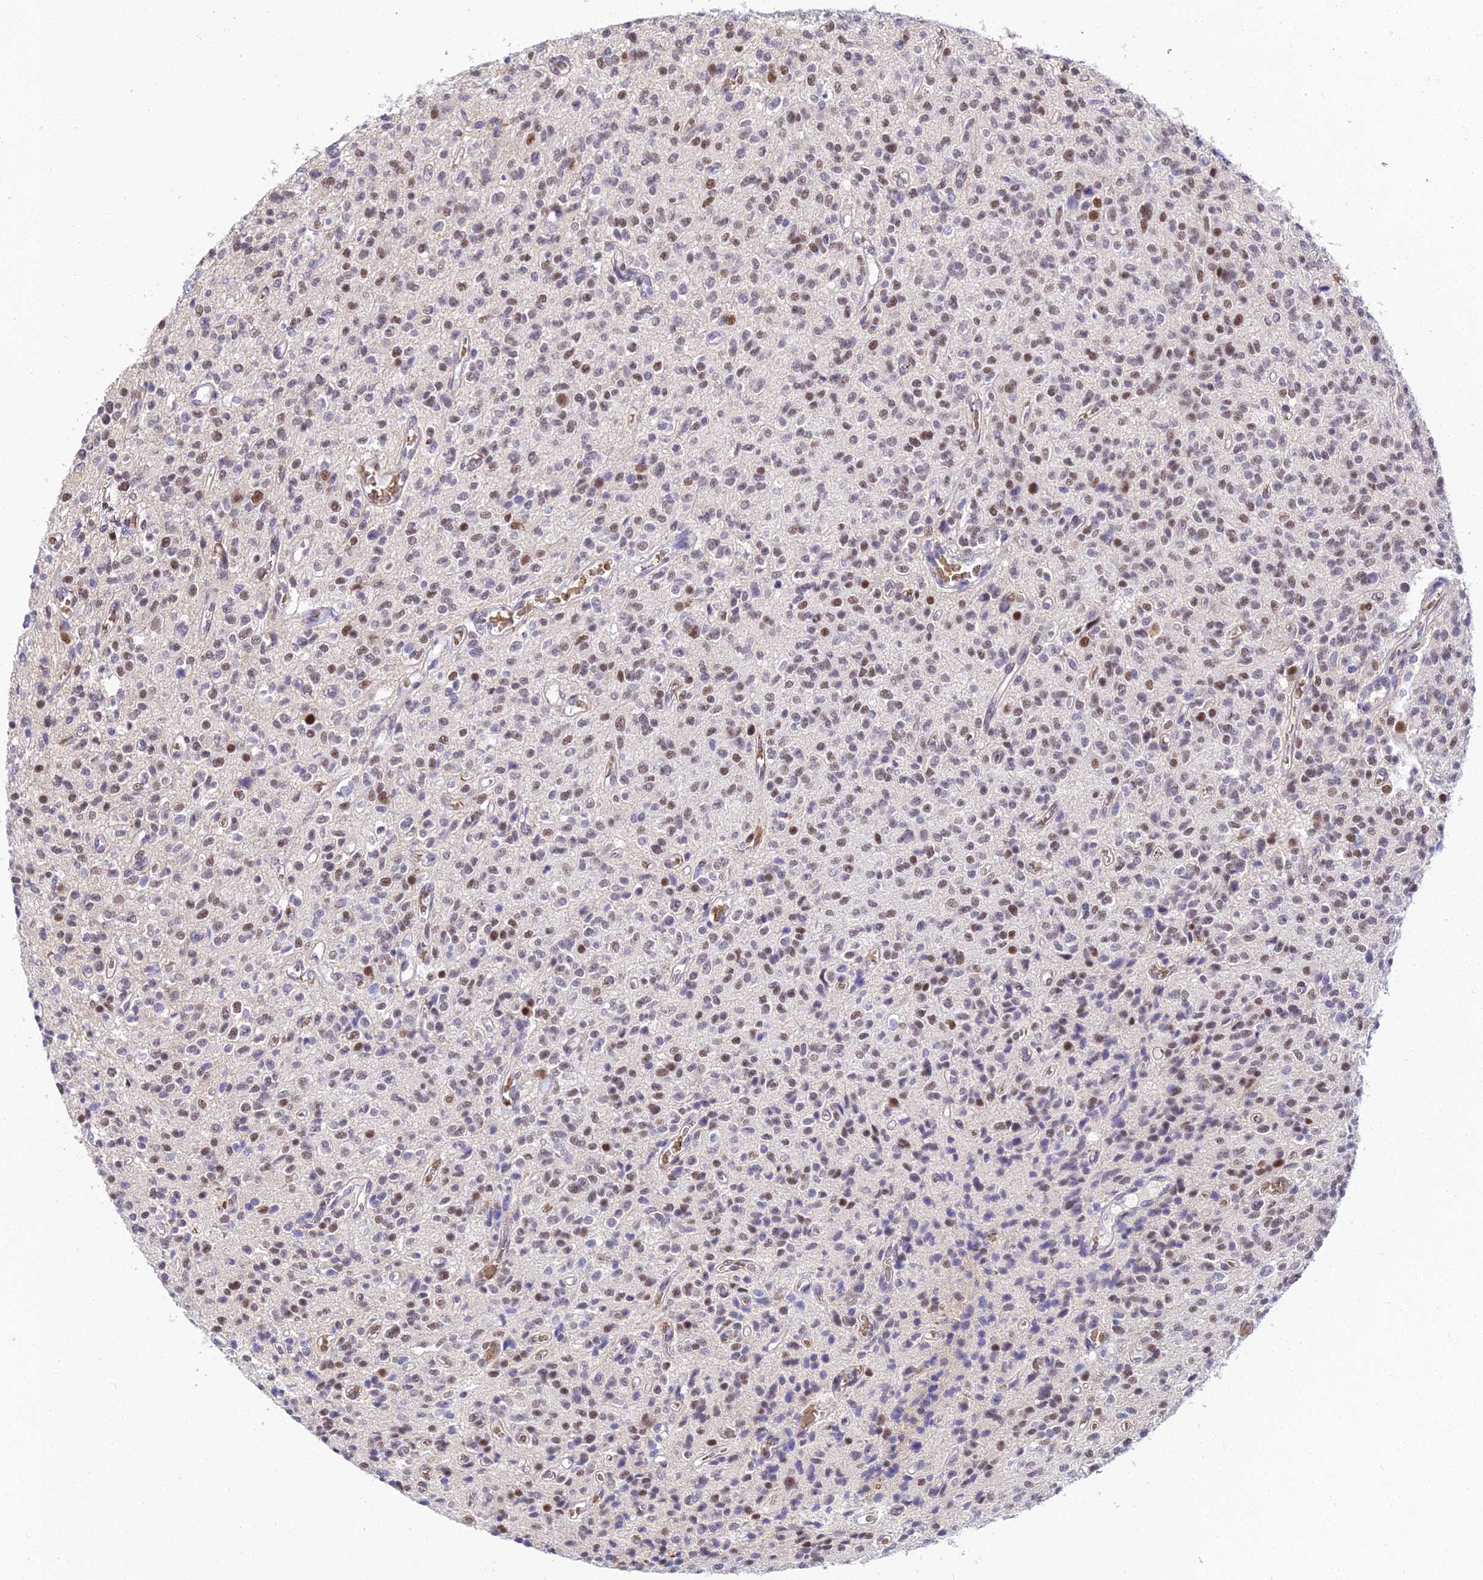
{"staining": {"intensity": "weak", "quantity": "25%-75%", "location": "nuclear"}, "tissue": "glioma", "cell_type": "Tumor cells", "image_type": "cancer", "snomed": [{"axis": "morphology", "description": "Glioma, malignant, High grade"}, {"axis": "topography", "description": "Brain"}], "caption": "This histopathology image exhibits glioma stained with immunohistochemistry to label a protein in brown. The nuclear of tumor cells show weak positivity for the protein. Nuclei are counter-stained blue.", "gene": "BCL9", "patient": {"sex": "male", "age": 34}}